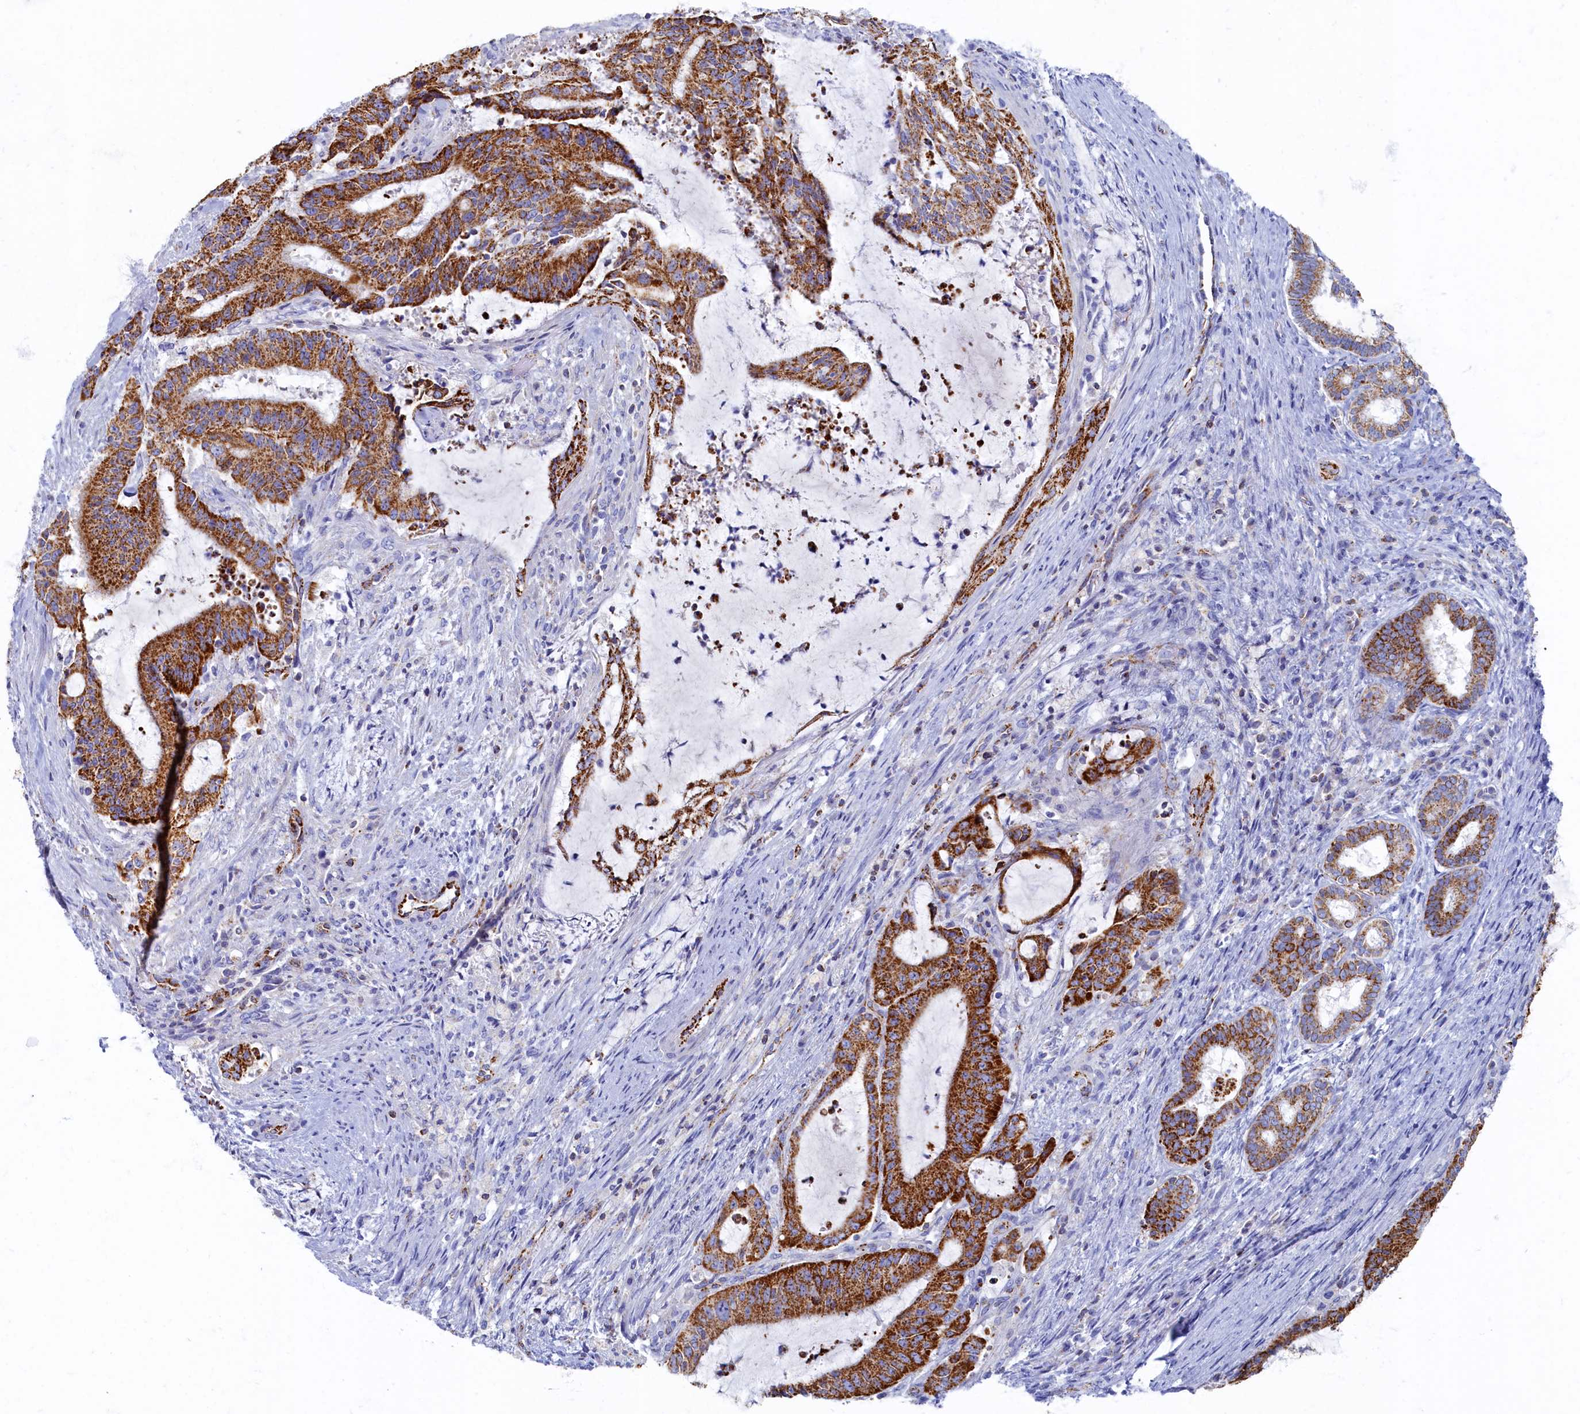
{"staining": {"intensity": "strong", "quantity": ">75%", "location": "cytoplasmic/membranous"}, "tissue": "liver cancer", "cell_type": "Tumor cells", "image_type": "cancer", "snomed": [{"axis": "morphology", "description": "Normal tissue, NOS"}, {"axis": "morphology", "description": "Cholangiocarcinoma"}, {"axis": "topography", "description": "Liver"}, {"axis": "topography", "description": "Peripheral nerve tissue"}], "caption": "Liver cholangiocarcinoma stained for a protein demonstrates strong cytoplasmic/membranous positivity in tumor cells.", "gene": "OCIAD2", "patient": {"sex": "female", "age": 73}}